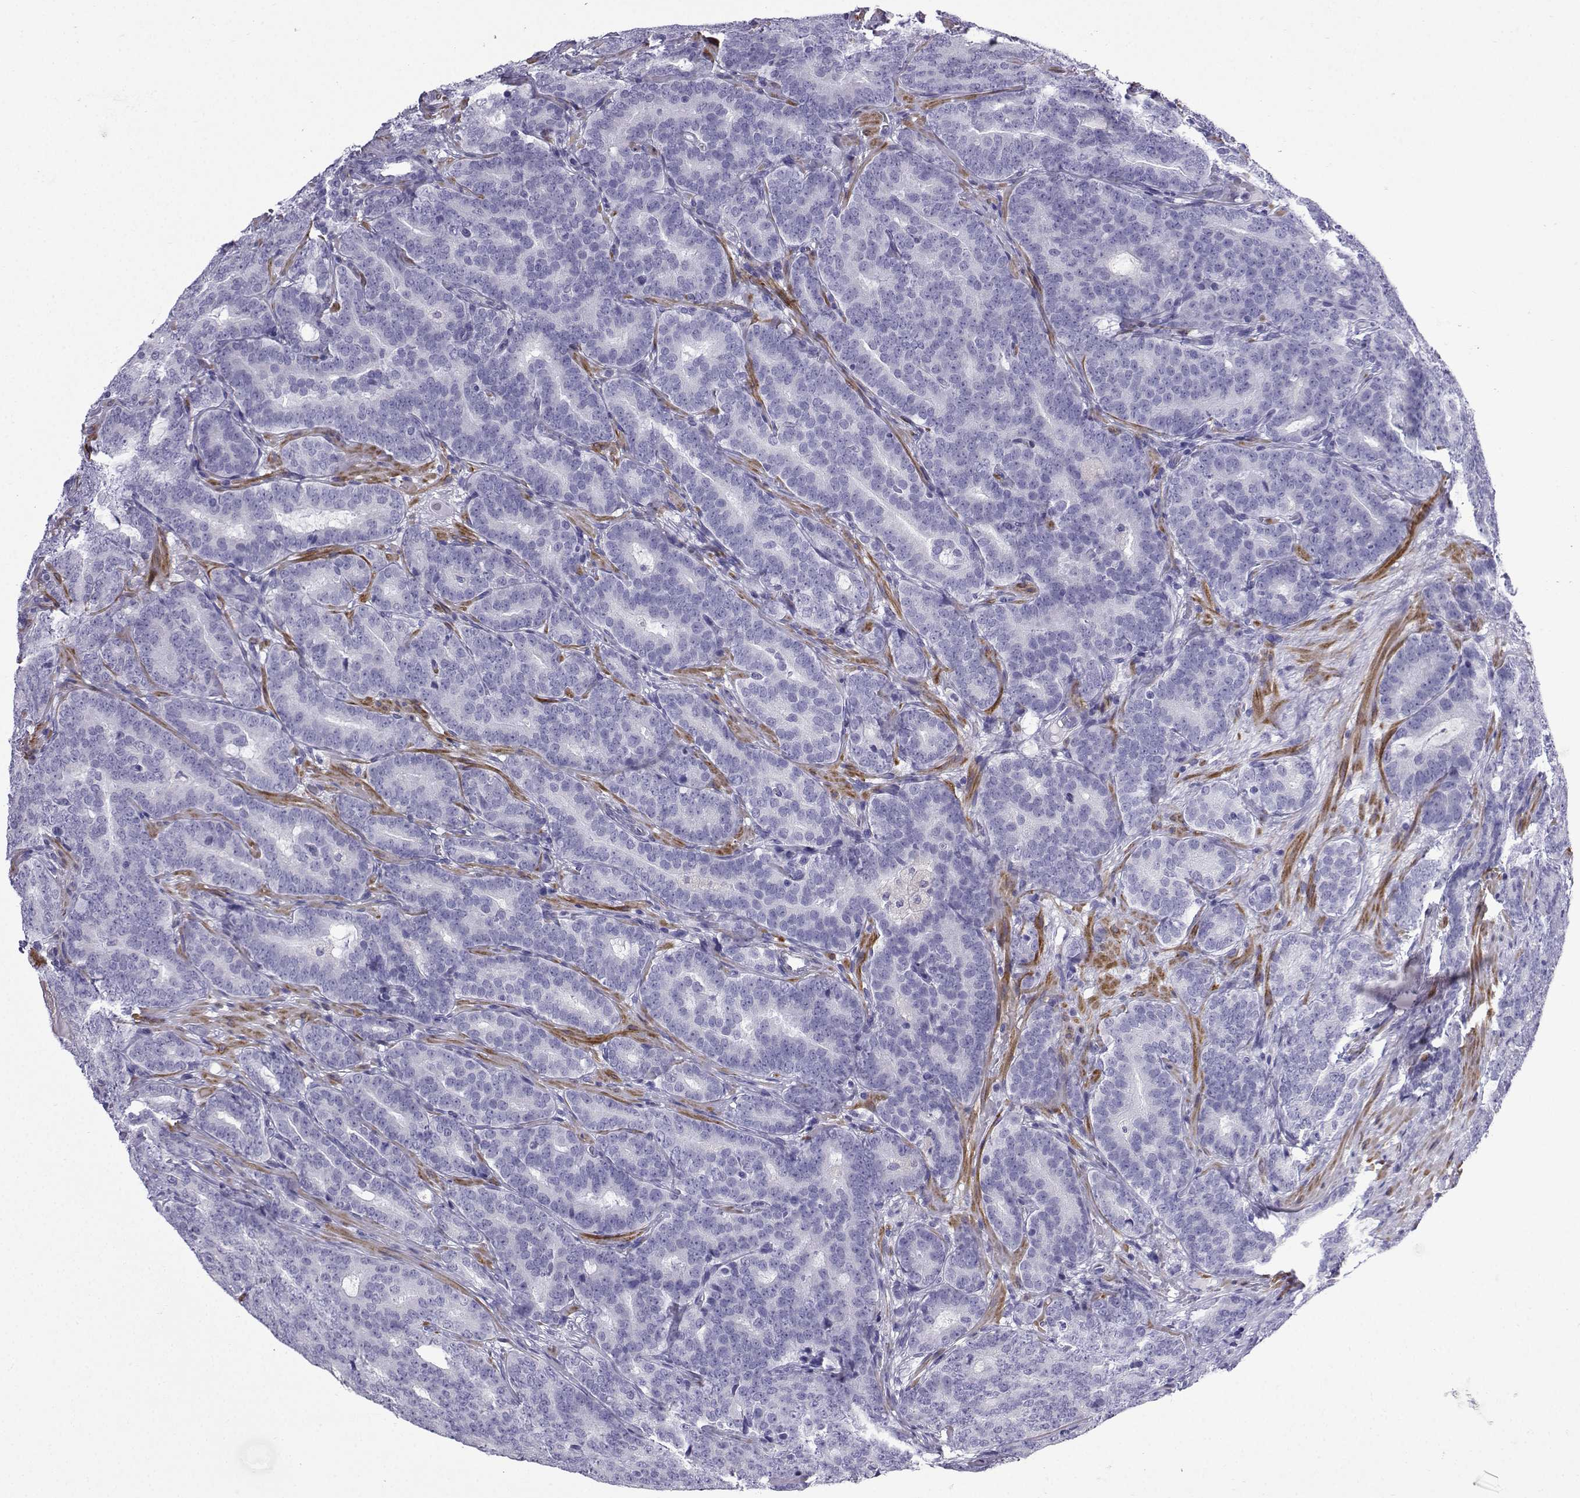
{"staining": {"intensity": "negative", "quantity": "none", "location": "none"}, "tissue": "prostate cancer", "cell_type": "Tumor cells", "image_type": "cancer", "snomed": [{"axis": "morphology", "description": "Adenocarcinoma, NOS"}, {"axis": "topography", "description": "Prostate"}], "caption": "Tumor cells are negative for protein expression in human prostate cancer.", "gene": "KCNF1", "patient": {"sex": "male", "age": 71}}